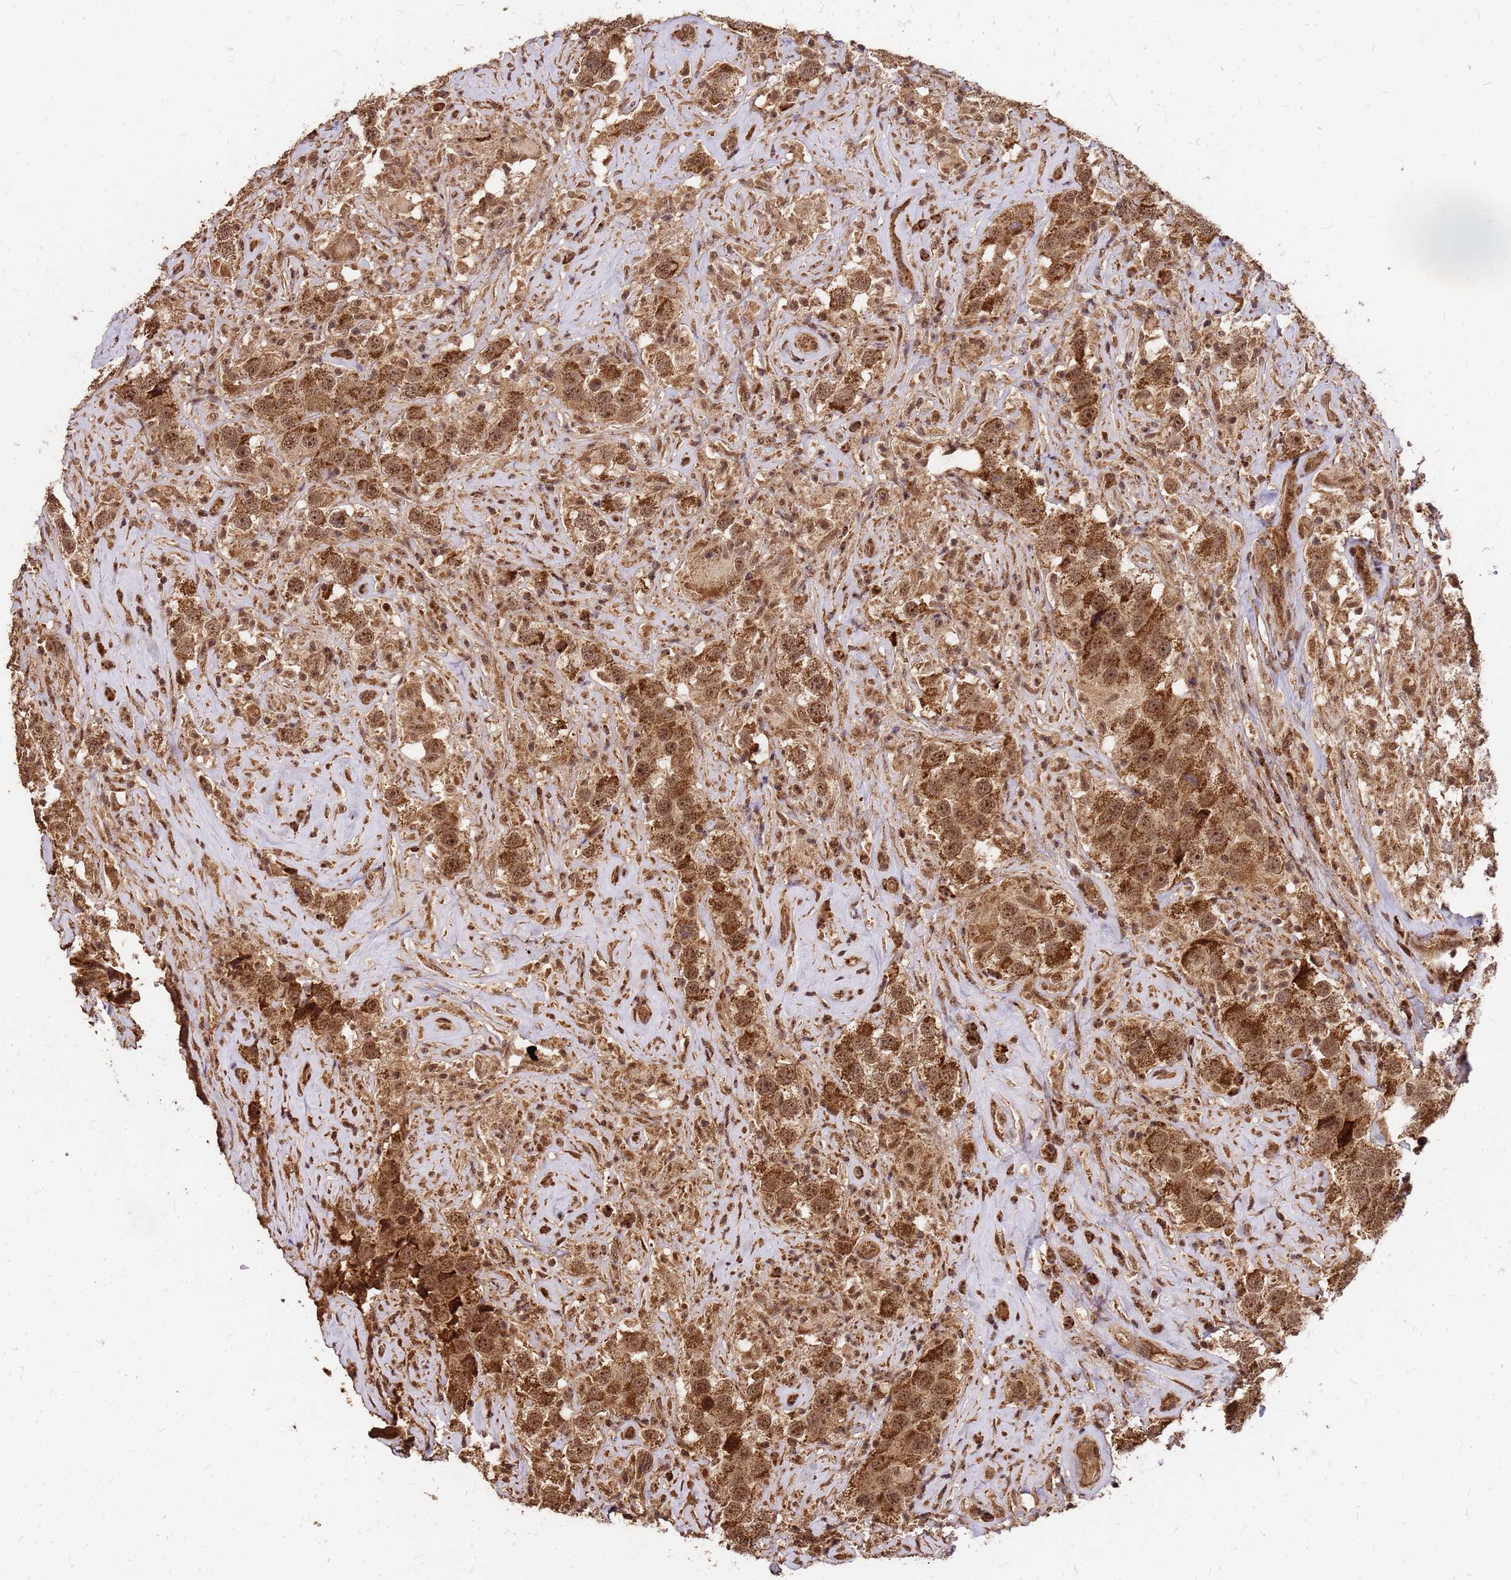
{"staining": {"intensity": "moderate", "quantity": ">75%", "location": "cytoplasmic/membranous,nuclear"}, "tissue": "testis cancer", "cell_type": "Tumor cells", "image_type": "cancer", "snomed": [{"axis": "morphology", "description": "Seminoma, NOS"}, {"axis": "topography", "description": "Testis"}], "caption": "A medium amount of moderate cytoplasmic/membranous and nuclear positivity is appreciated in about >75% of tumor cells in seminoma (testis) tissue.", "gene": "GPATCH8", "patient": {"sex": "male", "age": 49}}